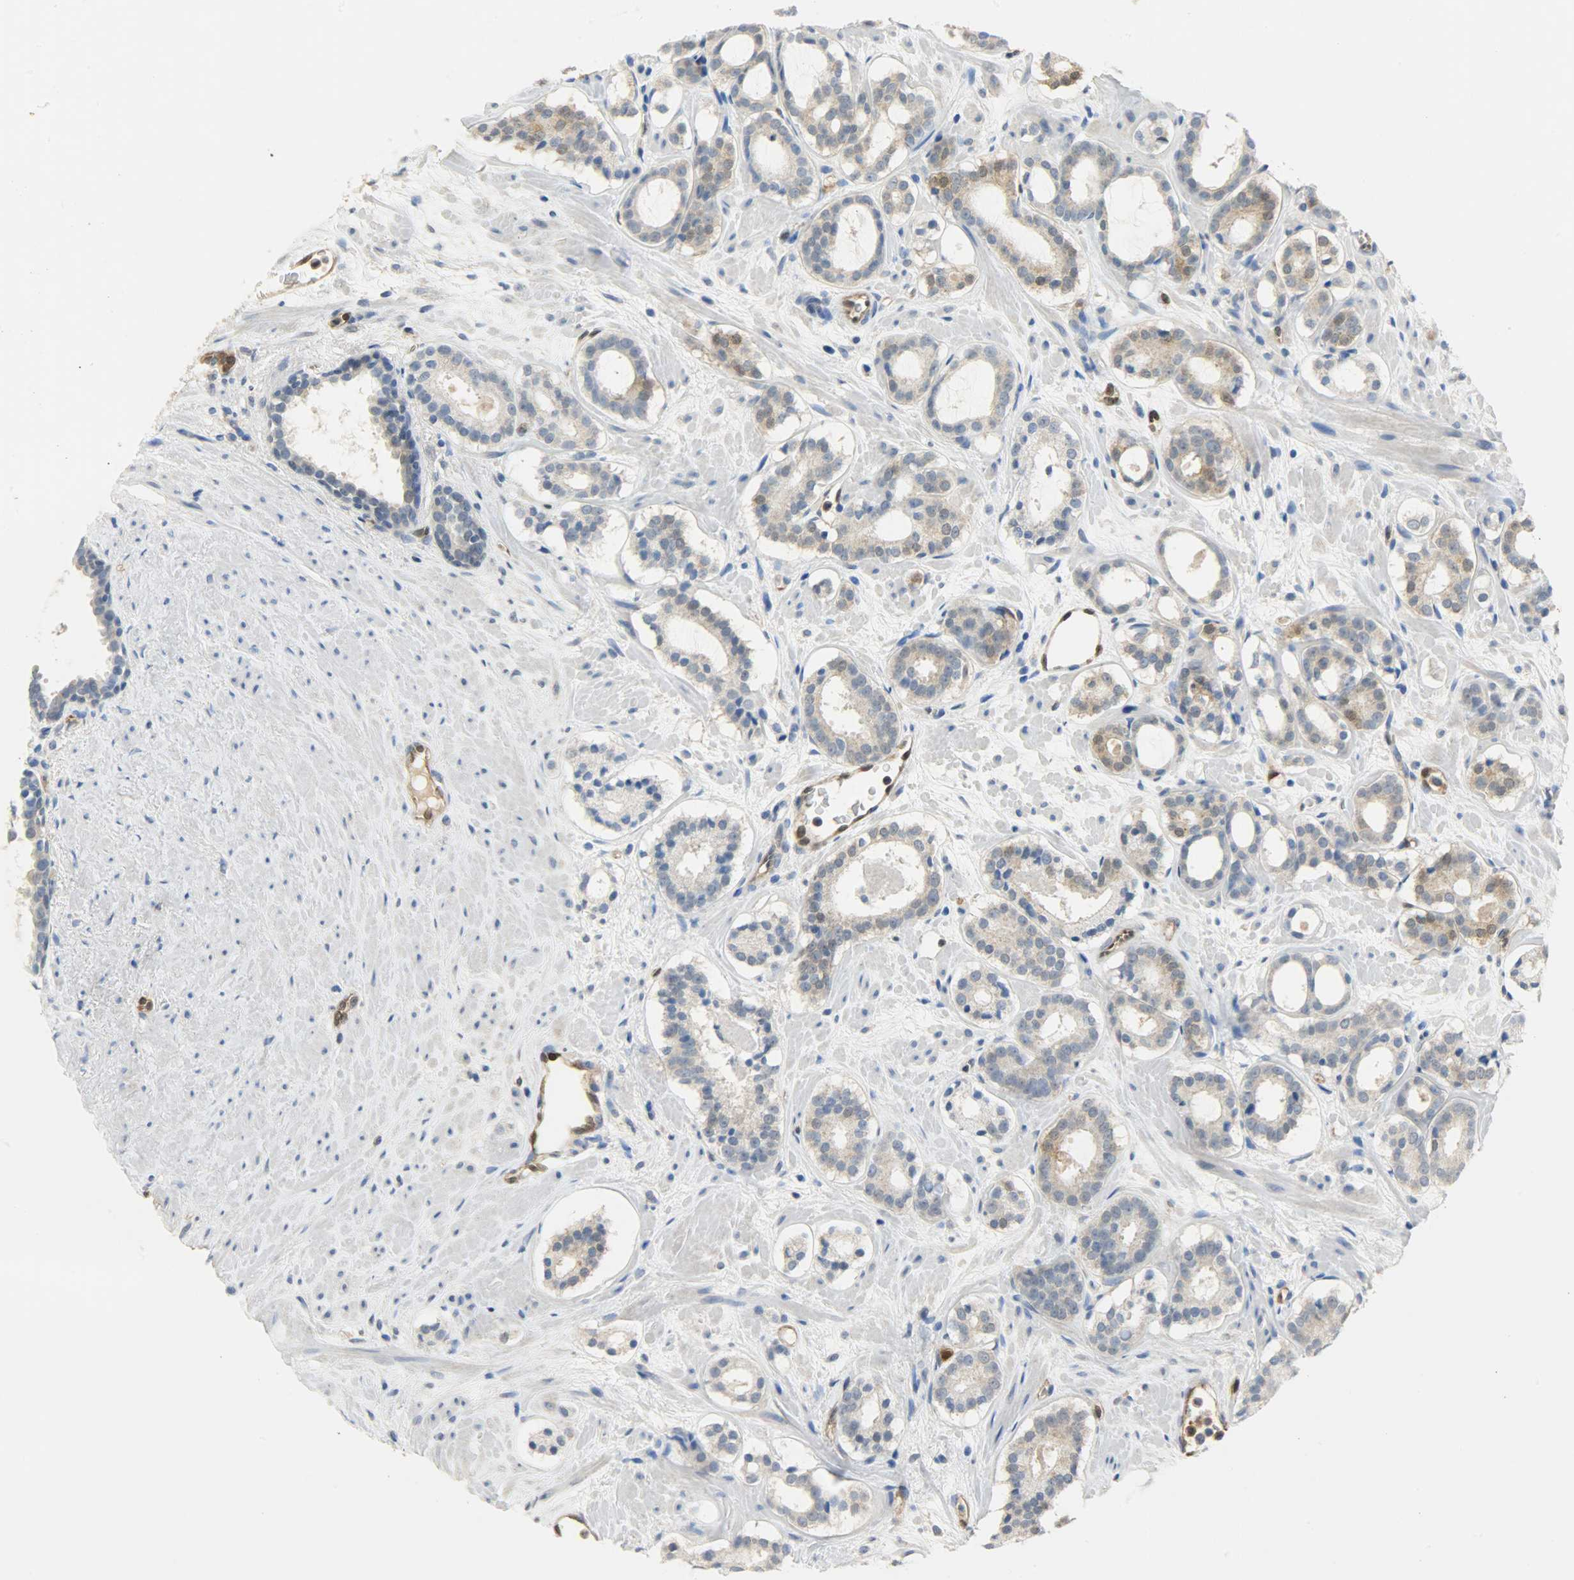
{"staining": {"intensity": "moderate", "quantity": "25%-75%", "location": "cytoplasmic/membranous,nuclear"}, "tissue": "prostate cancer", "cell_type": "Tumor cells", "image_type": "cancer", "snomed": [{"axis": "morphology", "description": "Adenocarcinoma, Low grade"}, {"axis": "topography", "description": "Prostate"}], "caption": "Immunohistochemical staining of prostate low-grade adenocarcinoma exhibits moderate cytoplasmic/membranous and nuclear protein positivity in about 25%-75% of tumor cells.", "gene": "FKBP1A", "patient": {"sex": "male", "age": 57}}